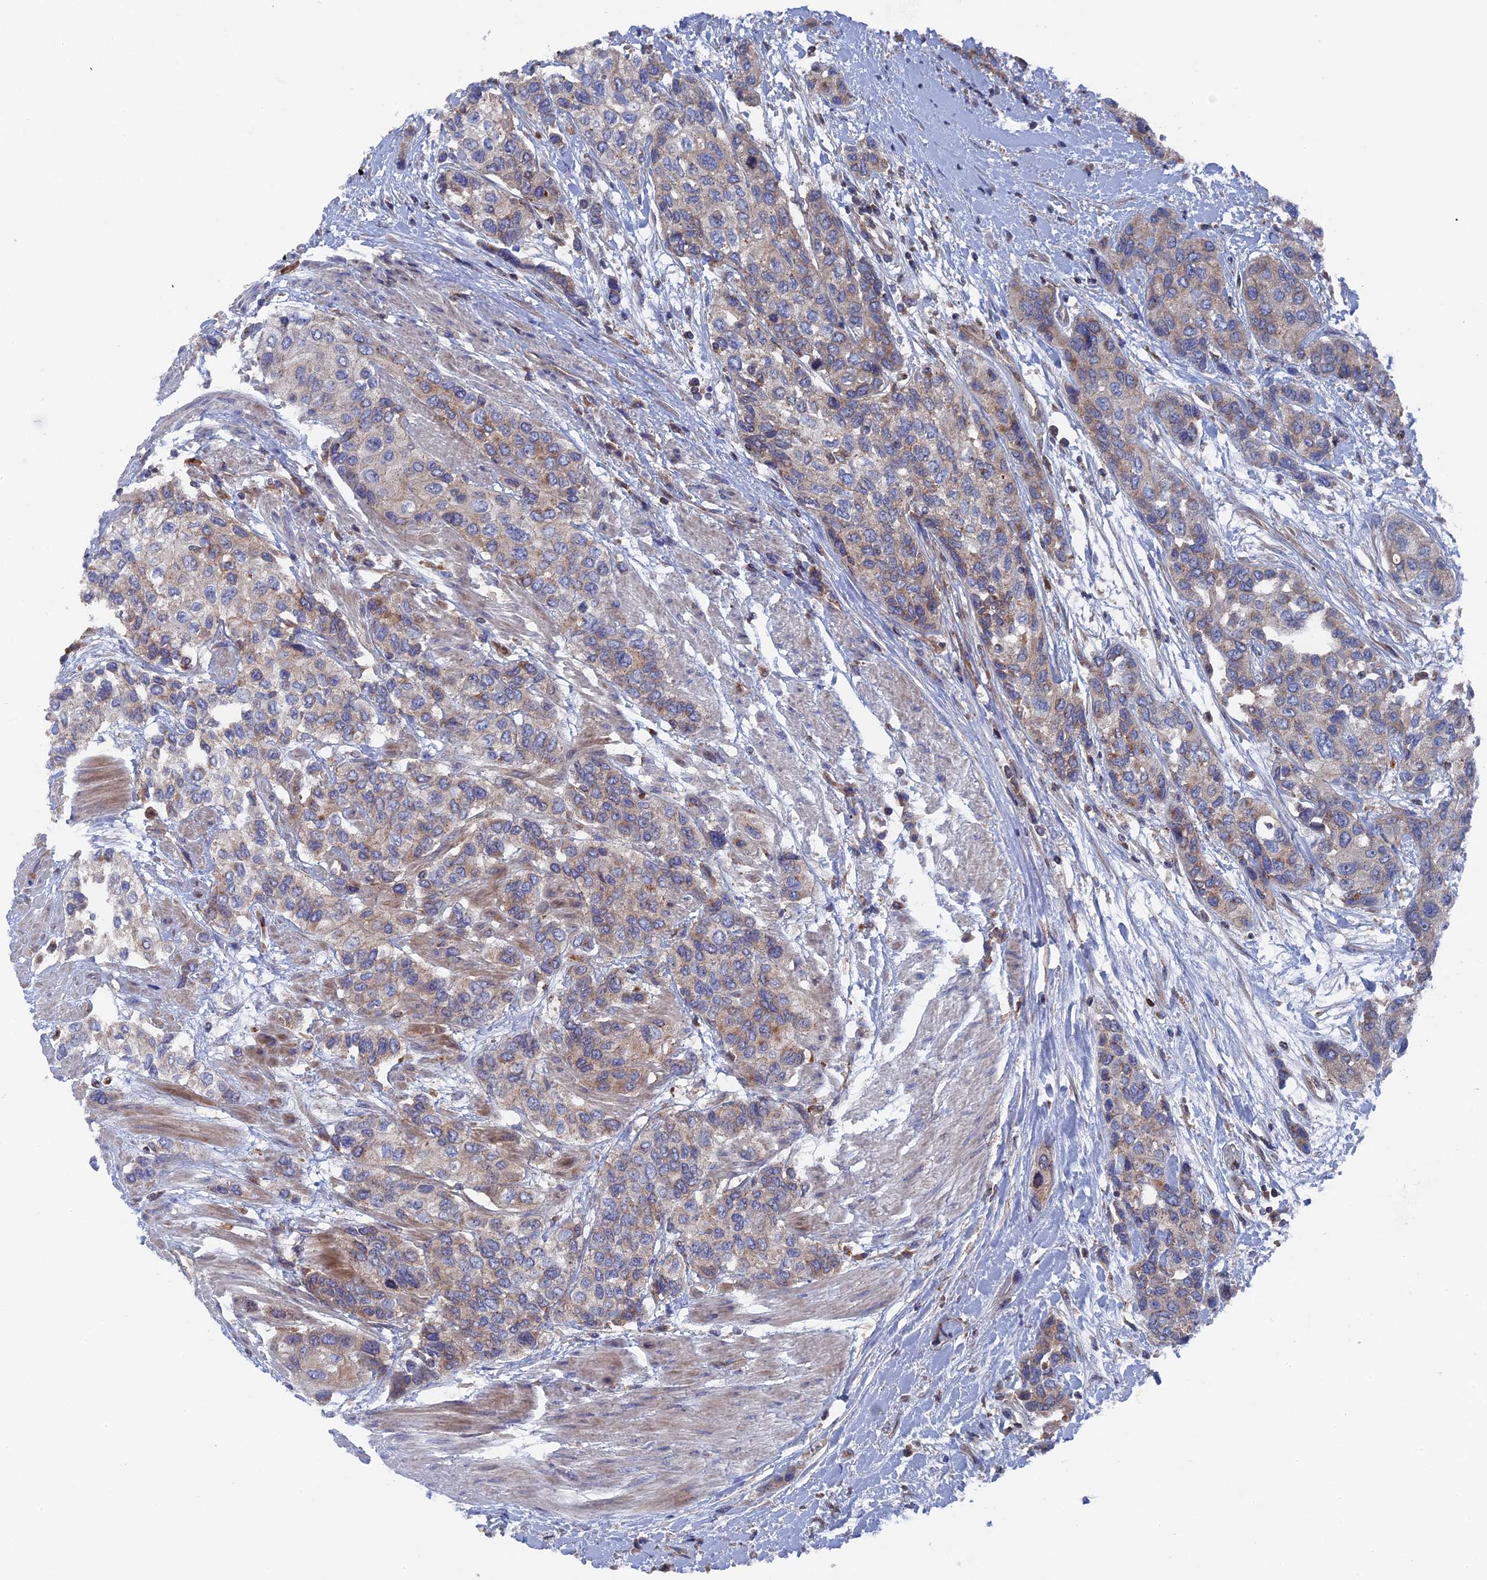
{"staining": {"intensity": "weak", "quantity": "25%-75%", "location": "cytoplasmic/membranous"}, "tissue": "urothelial cancer", "cell_type": "Tumor cells", "image_type": "cancer", "snomed": [{"axis": "morphology", "description": "Normal tissue, NOS"}, {"axis": "morphology", "description": "Urothelial carcinoma, High grade"}, {"axis": "topography", "description": "Vascular tissue"}, {"axis": "topography", "description": "Urinary bladder"}], "caption": "A brown stain labels weak cytoplasmic/membranous expression of a protein in human high-grade urothelial carcinoma tumor cells.", "gene": "SMG9", "patient": {"sex": "female", "age": 56}}